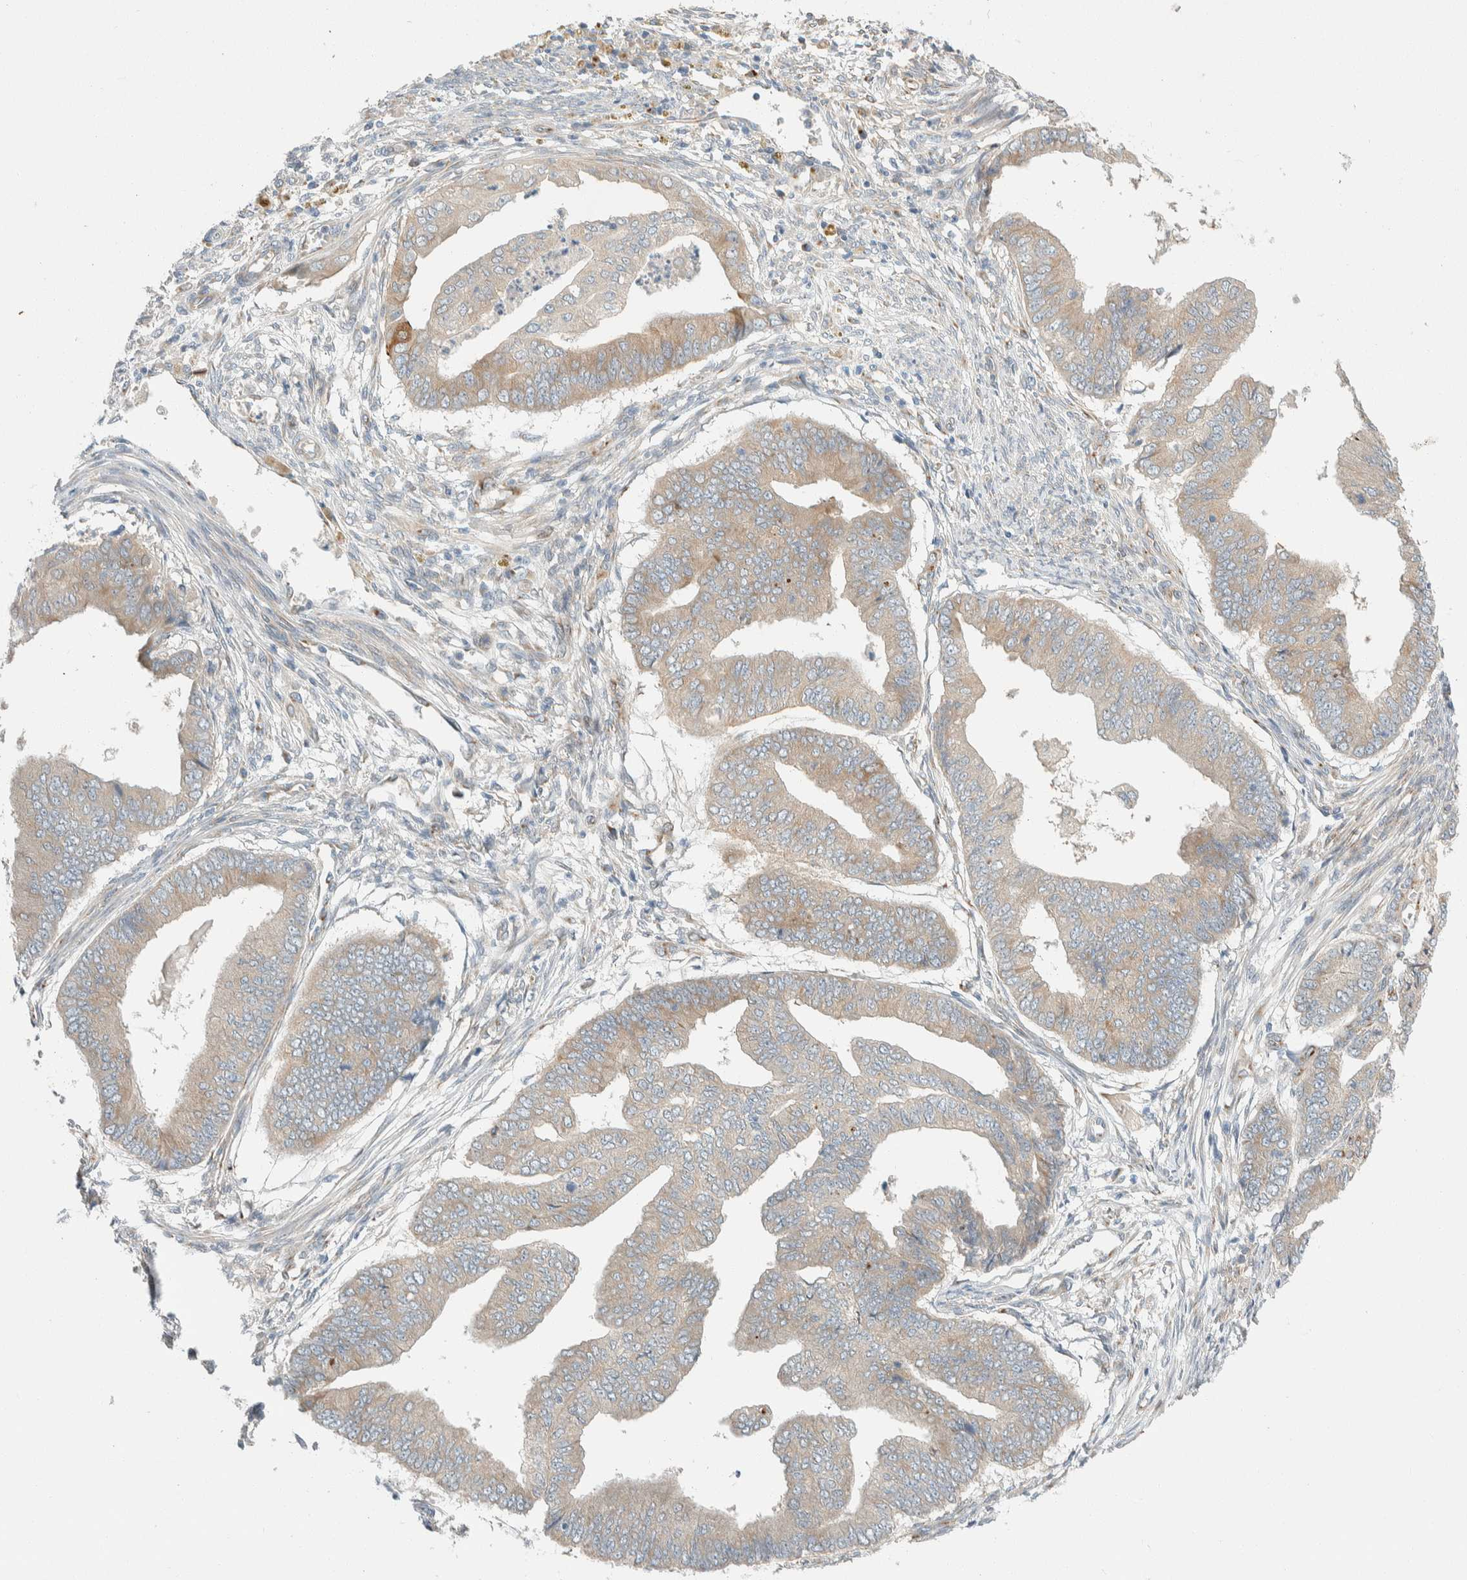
{"staining": {"intensity": "weak", "quantity": "25%-75%", "location": "cytoplasmic/membranous"}, "tissue": "endometrial cancer", "cell_type": "Tumor cells", "image_type": "cancer", "snomed": [{"axis": "morphology", "description": "Polyp, NOS"}, {"axis": "morphology", "description": "Adenocarcinoma, NOS"}, {"axis": "morphology", "description": "Adenoma, NOS"}, {"axis": "topography", "description": "Endometrium"}], "caption": "A micrograph of human endometrial adenocarcinoma stained for a protein reveals weak cytoplasmic/membranous brown staining in tumor cells. (DAB = brown stain, brightfield microscopy at high magnification).", "gene": "TMEM184B", "patient": {"sex": "female", "age": 79}}